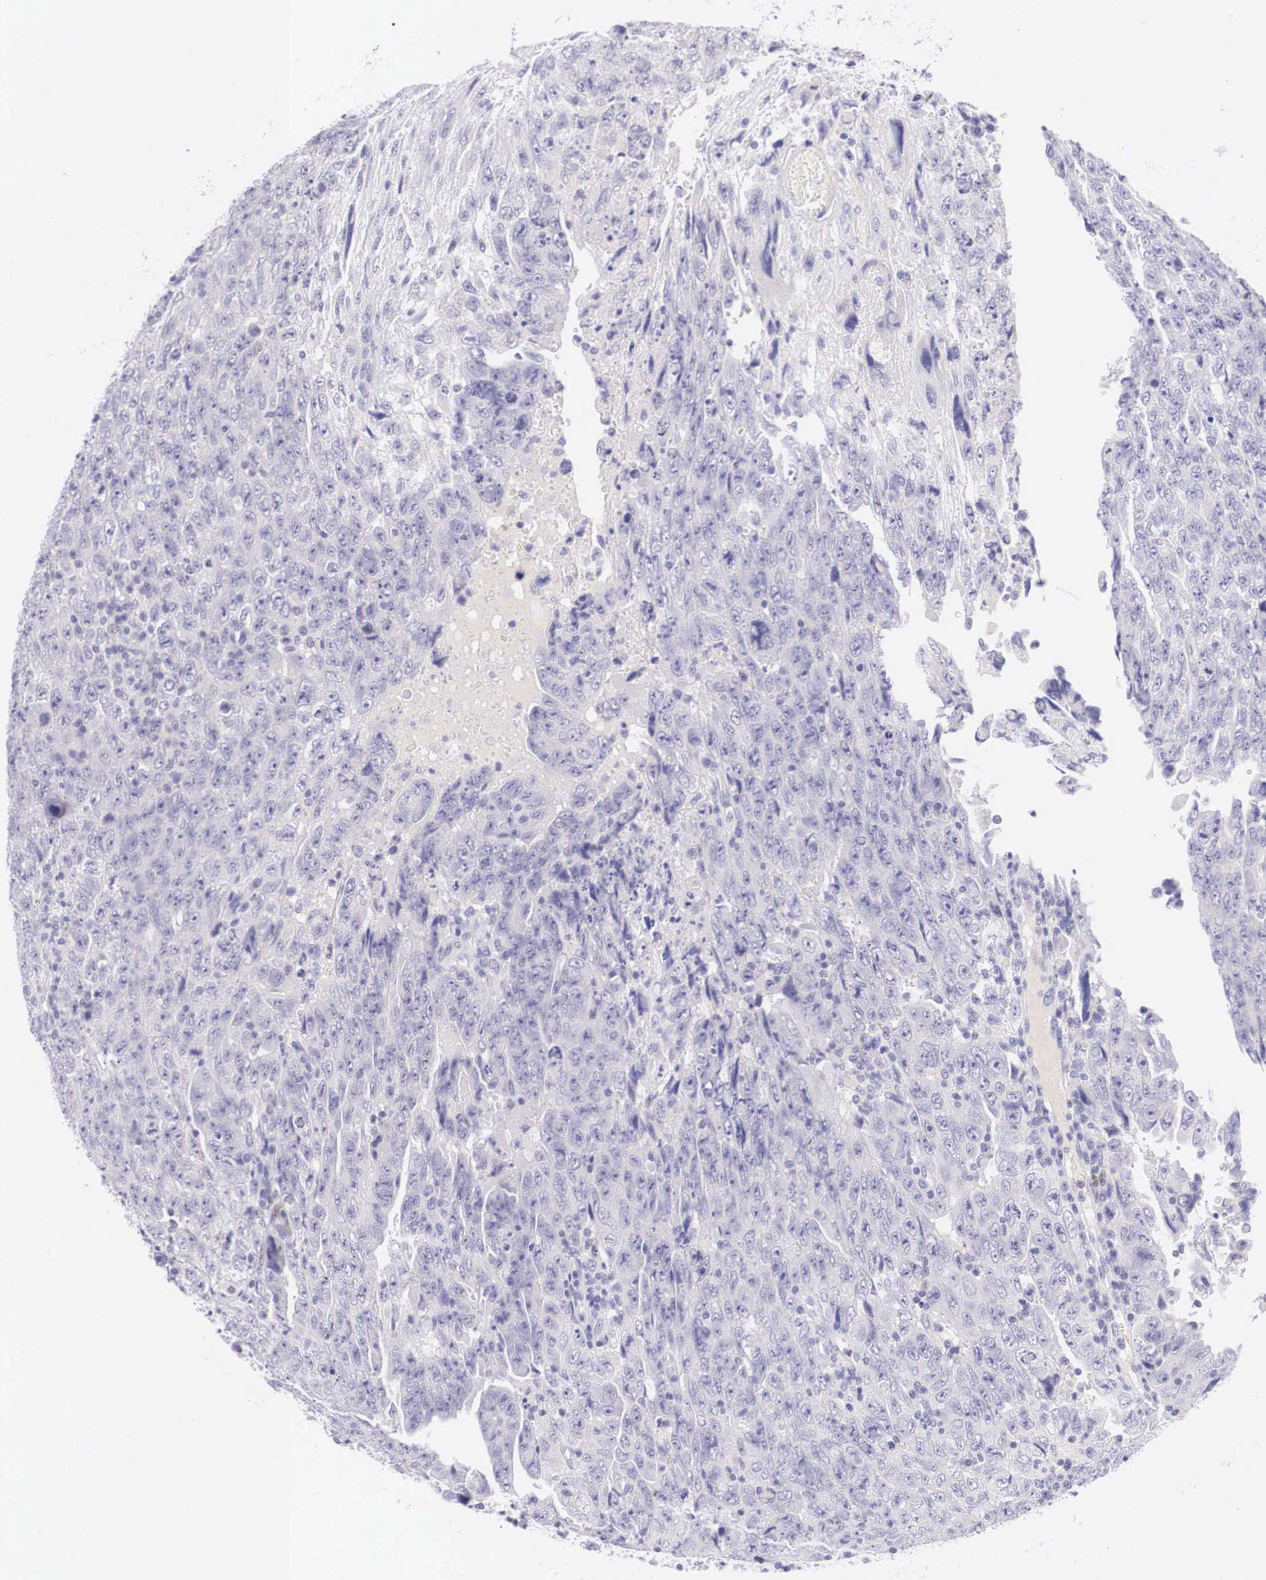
{"staining": {"intensity": "negative", "quantity": "none", "location": "none"}, "tissue": "testis cancer", "cell_type": "Tumor cells", "image_type": "cancer", "snomed": [{"axis": "morphology", "description": "Carcinoma, Embryonal, NOS"}, {"axis": "topography", "description": "Testis"}], "caption": "IHC of human embryonal carcinoma (testis) exhibits no staining in tumor cells.", "gene": "BCL6", "patient": {"sex": "male", "age": 28}}